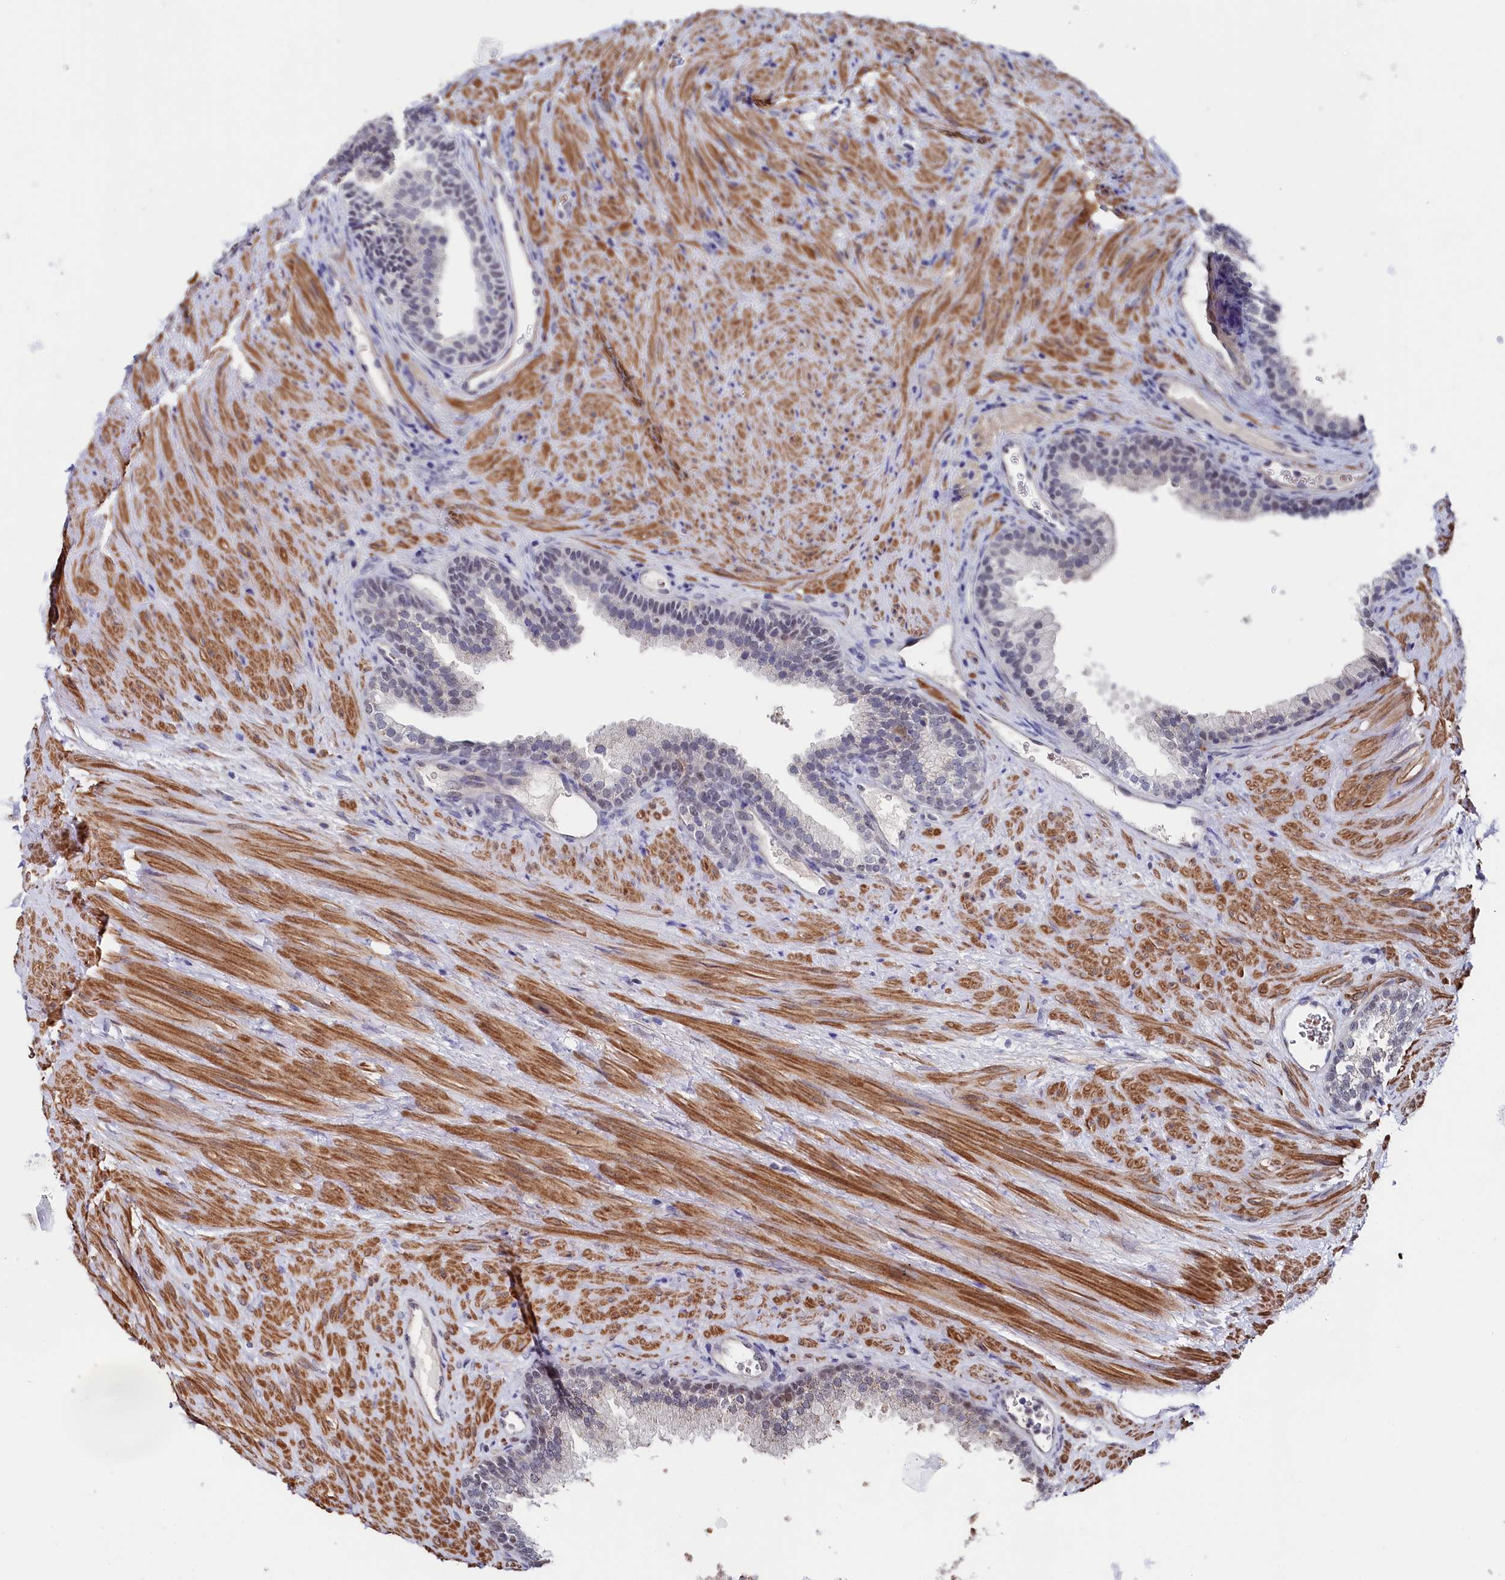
{"staining": {"intensity": "weak", "quantity": "<25%", "location": "nuclear"}, "tissue": "prostate", "cell_type": "Glandular cells", "image_type": "normal", "snomed": [{"axis": "morphology", "description": "Normal tissue, NOS"}, {"axis": "topography", "description": "Prostate"}], "caption": "Benign prostate was stained to show a protein in brown. There is no significant staining in glandular cells. (DAB IHC with hematoxylin counter stain).", "gene": "TIGD4", "patient": {"sex": "male", "age": 76}}